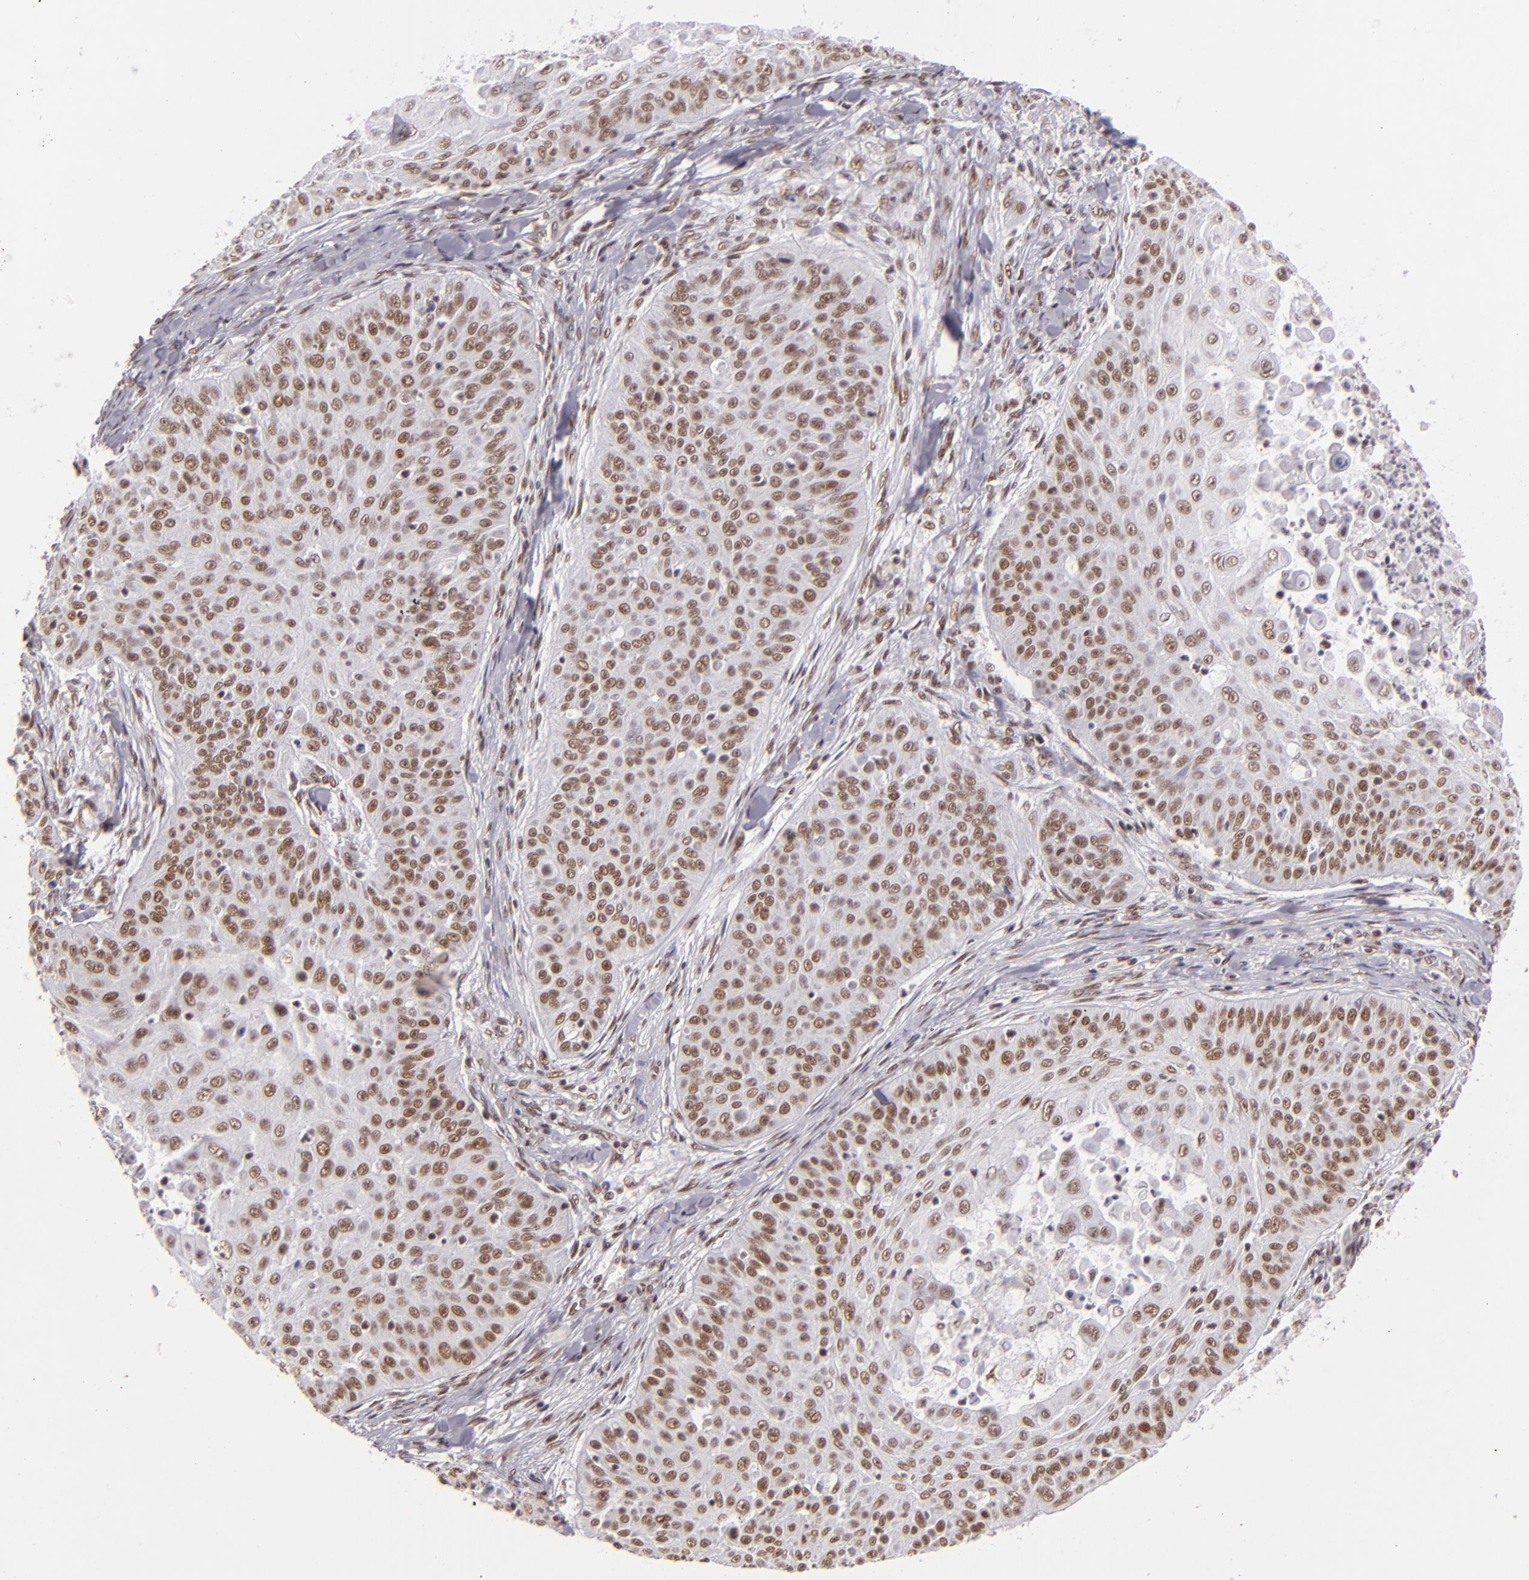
{"staining": {"intensity": "weak", "quantity": ">75%", "location": "nuclear"}, "tissue": "skin cancer", "cell_type": "Tumor cells", "image_type": "cancer", "snomed": [{"axis": "morphology", "description": "Squamous cell carcinoma, NOS"}, {"axis": "topography", "description": "Skin"}], "caption": "An image of skin squamous cell carcinoma stained for a protein displays weak nuclear brown staining in tumor cells. (DAB (3,3'-diaminobenzidine) IHC with brightfield microscopy, high magnification).", "gene": "BRD8", "patient": {"sex": "male", "age": 82}}